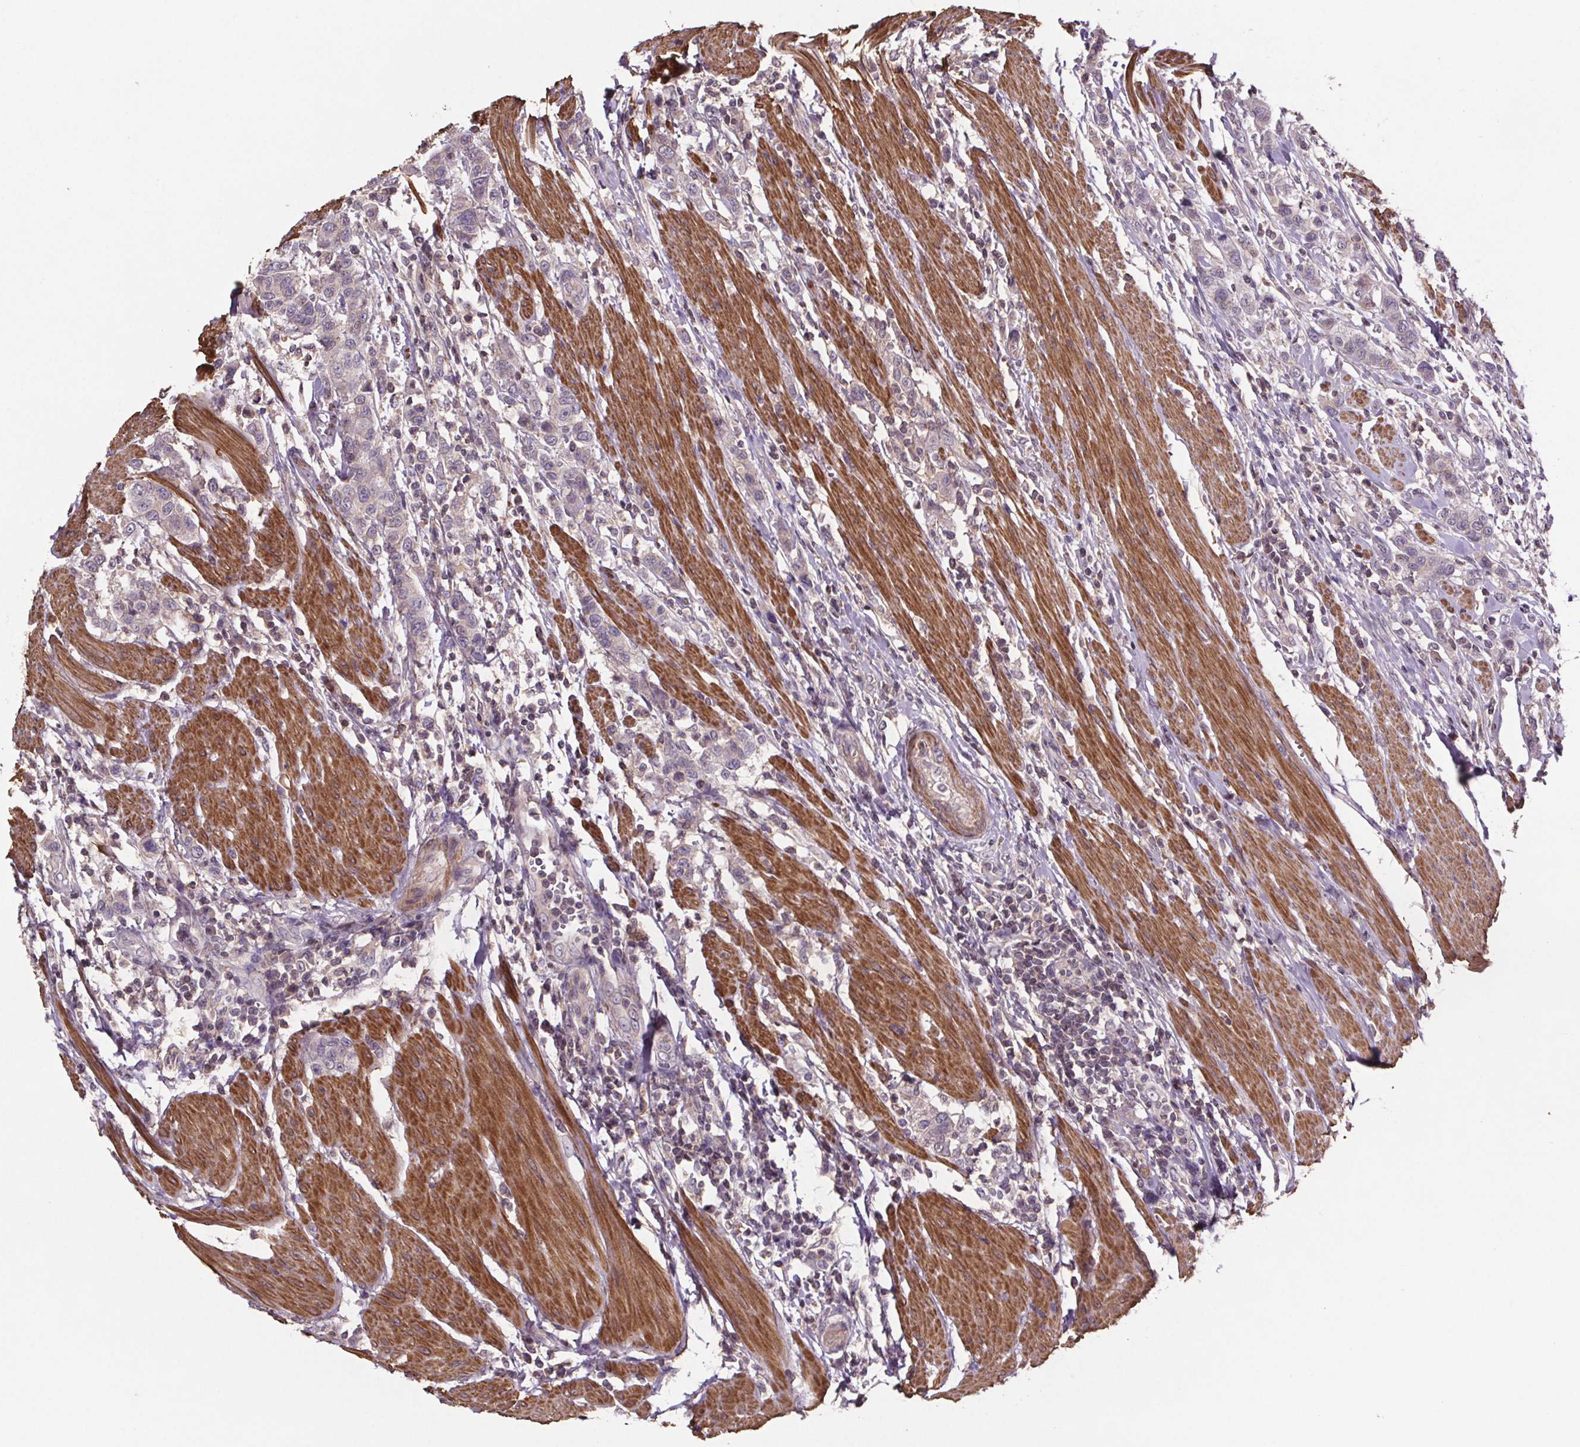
{"staining": {"intensity": "negative", "quantity": "none", "location": "none"}, "tissue": "urothelial cancer", "cell_type": "Tumor cells", "image_type": "cancer", "snomed": [{"axis": "morphology", "description": "Urothelial carcinoma, High grade"}, {"axis": "topography", "description": "Urinary bladder"}], "caption": "An IHC micrograph of high-grade urothelial carcinoma is shown. There is no staining in tumor cells of high-grade urothelial carcinoma.", "gene": "CLN3", "patient": {"sex": "female", "age": 58}}